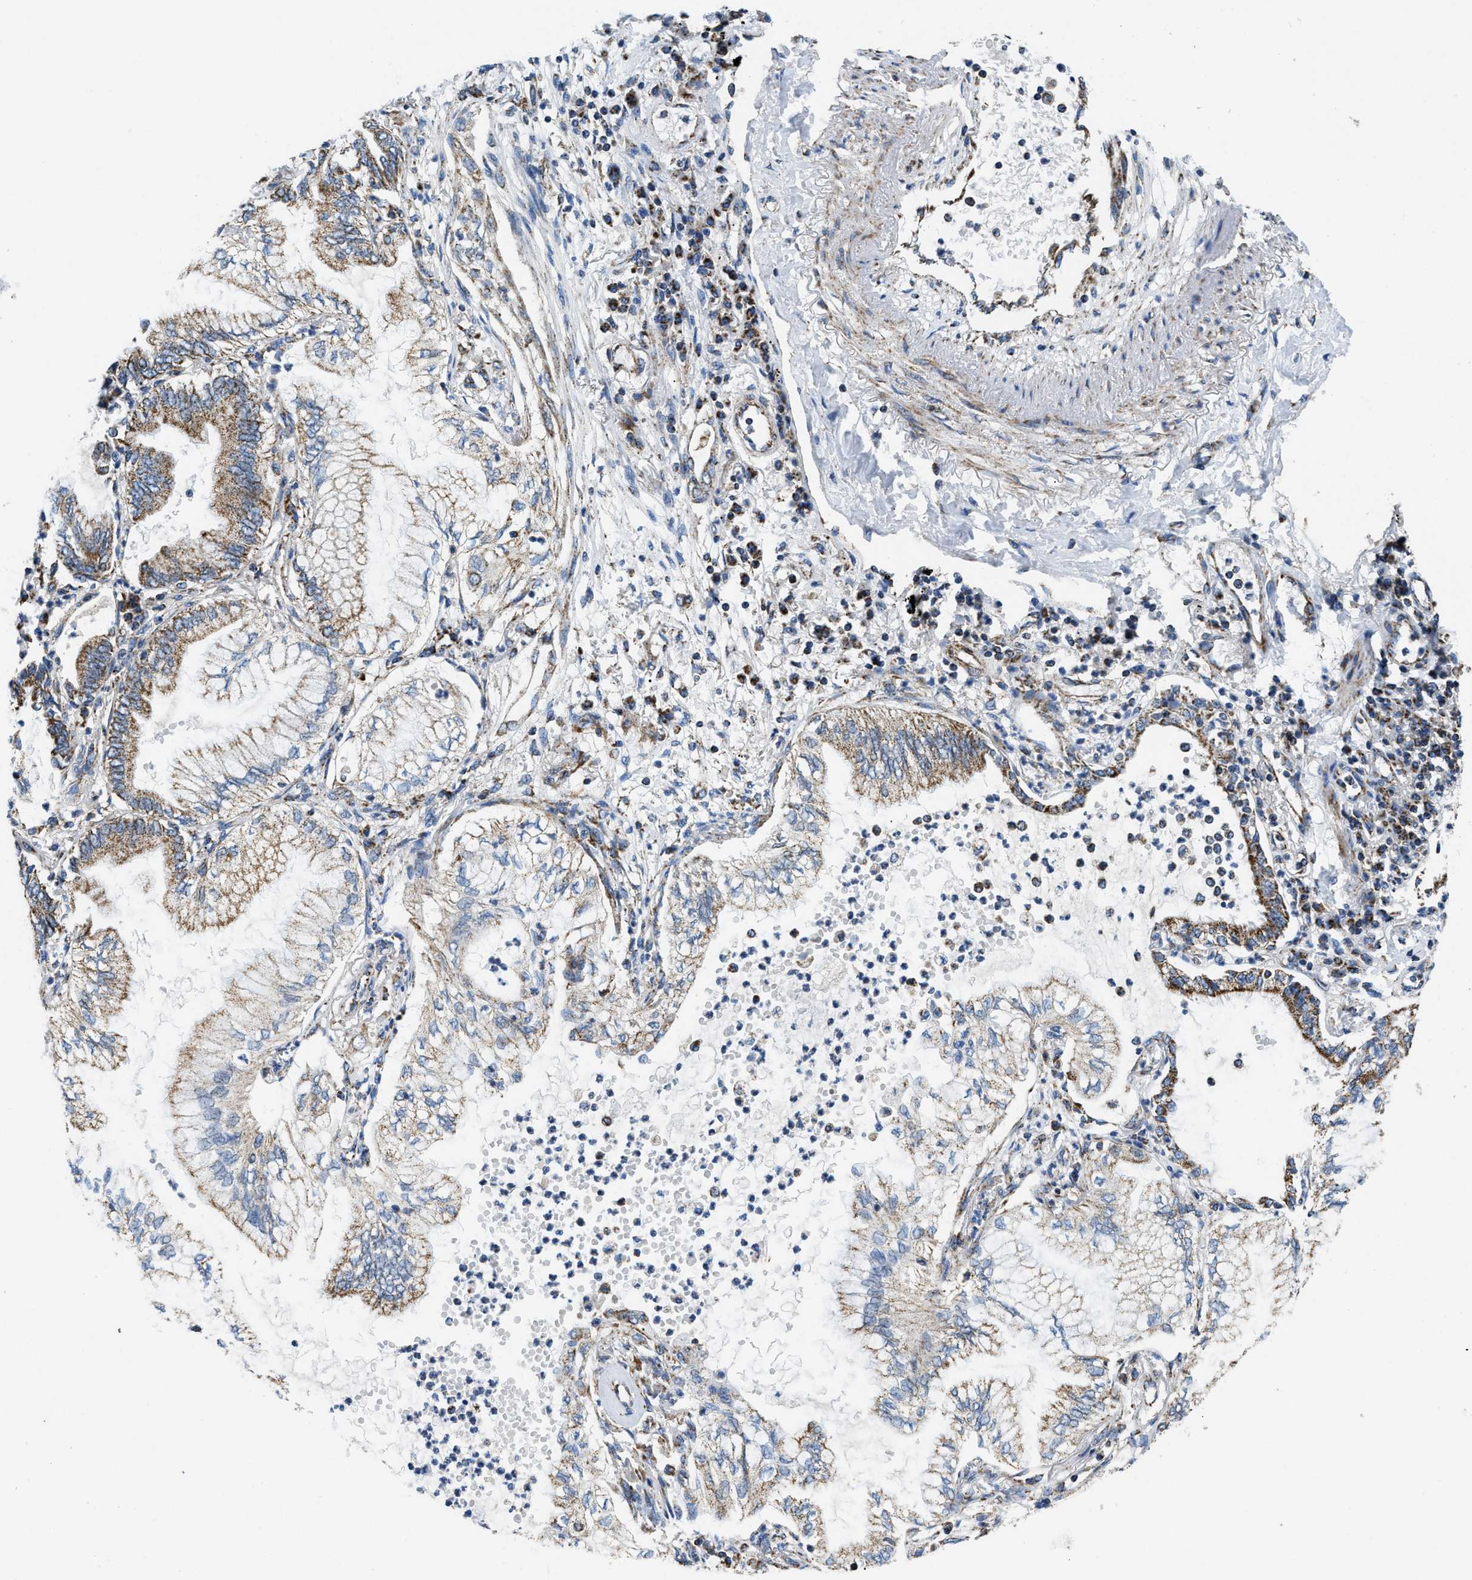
{"staining": {"intensity": "strong", "quantity": "25%-75%", "location": "cytoplasmic/membranous"}, "tissue": "lung cancer", "cell_type": "Tumor cells", "image_type": "cancer", "snomed": [{"axis": "morphology", "description": "Normal tissue, NOS"}, {"axis": "morphology", "description": "Adenocarcinoma, NOS"}, {"axis": "topography", "description": "Bronchus"}, {"axis": "topography", "description": "Lung"}], "caption": "This histopathology image shows IHC staining of adenocarcinoma (lung), with high strong cytoplasmic/membranous staining in approximately 25%-75% of tumor cells.", "gene": "STK33", "patient": {"sex": "female", "age": 70}}